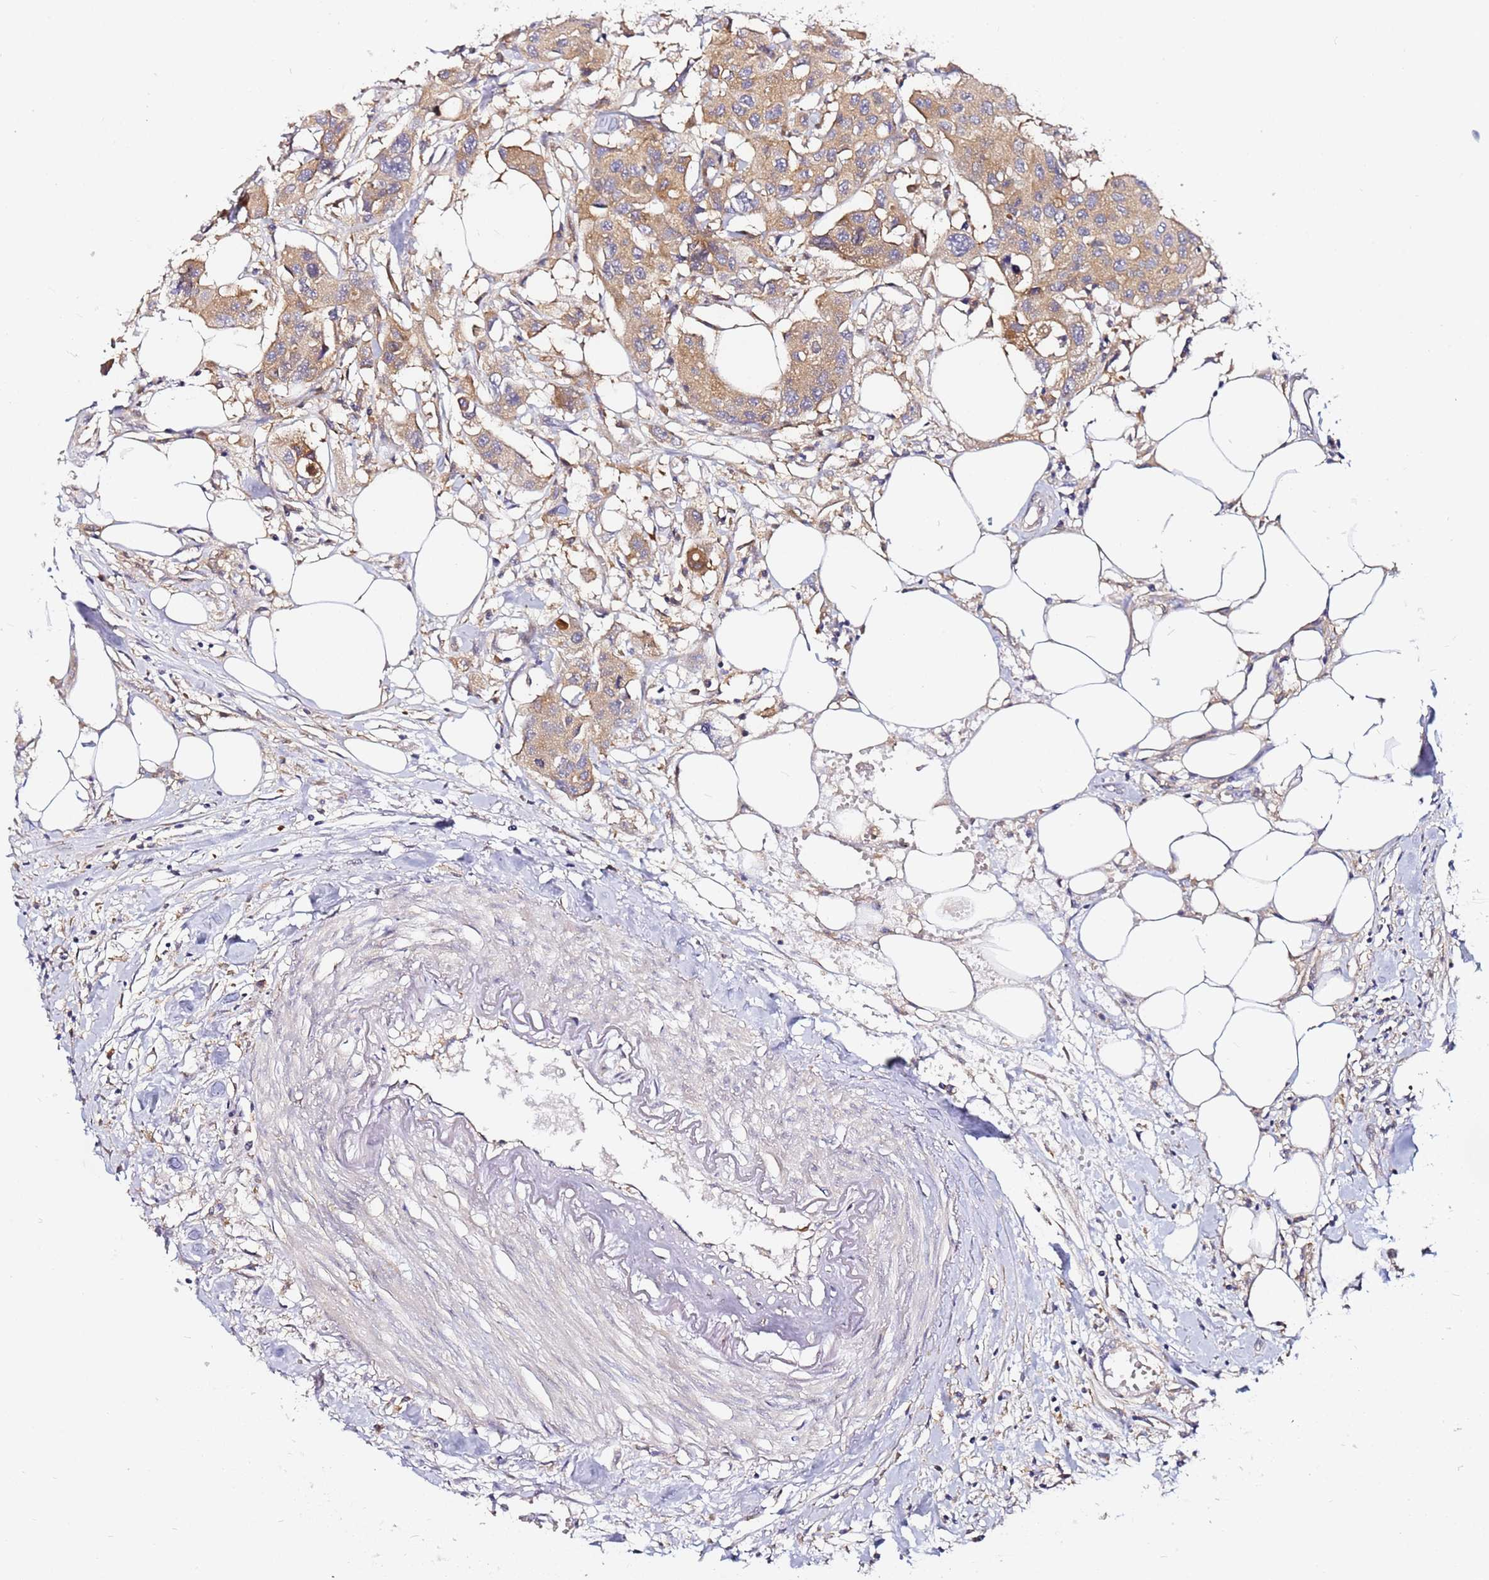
{"staining": {"intensity": "moderate", "quantity": ">75%", "location": "cytoplasmic/membranous"}, "tissue": "colorectal cancer", "cell_type": "Tumor cells", "image_type": "cancer", "snomed": [{"axis": "morphology", "description": "Adenocarcinoma, NOS"}, {"axis": "topography", "description": "Colon"}], "caption": "DAB (3,3'-diaminobenzidine) immunohistochemical staining of human colorectal cancer (adenocarcinoma) shows moderate cytoplasmic/membranous protein positivity in approximately >75% of tumor cells.", "gene": "CHM", "patient": {"sex": "male", "age": 77}}